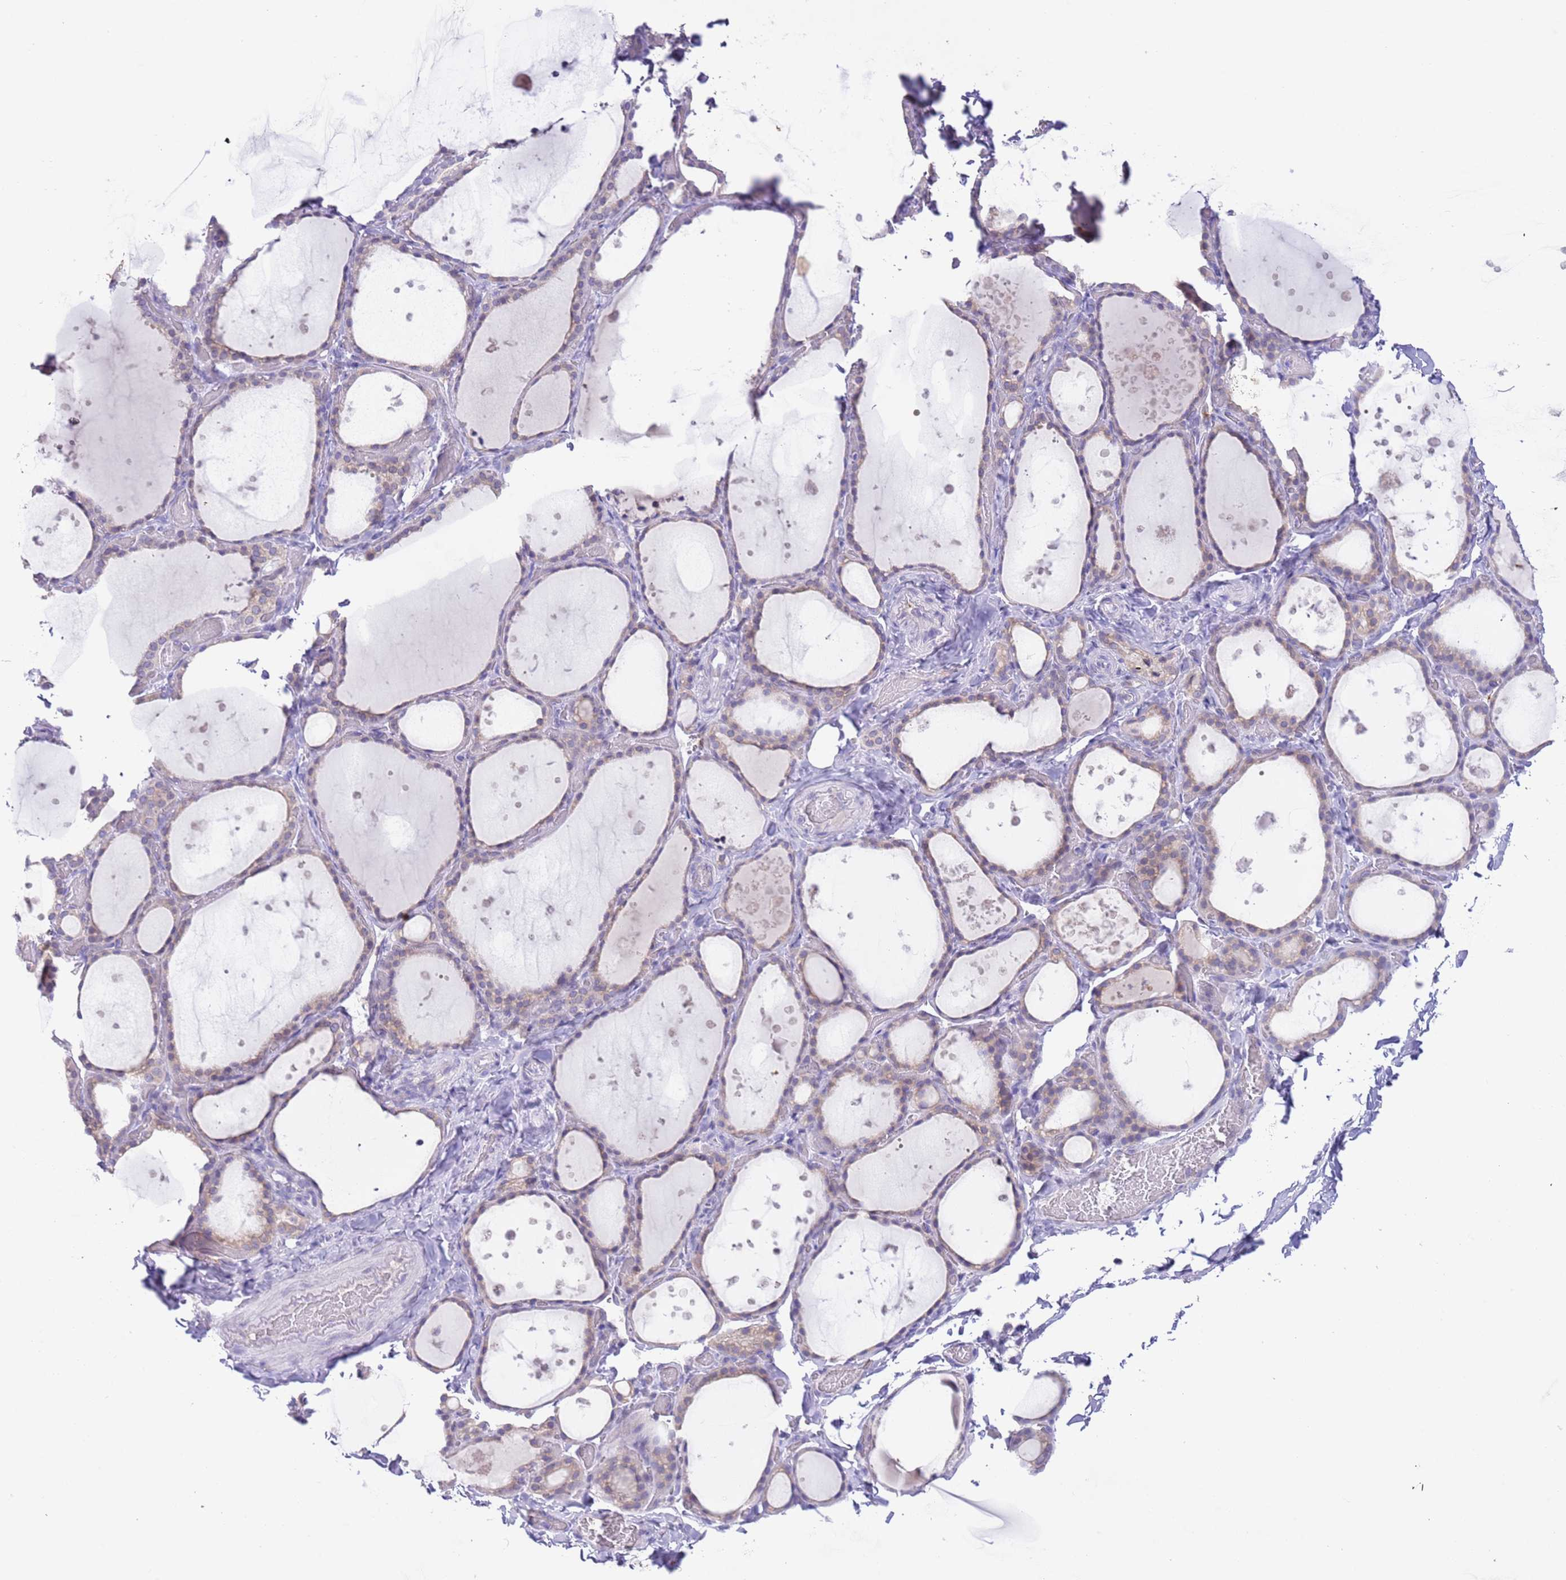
{"staining": {"intensity": "negative", "quantity": "none", "location": "none"}, "tissue": "thyroid gland", "cell_type": "Glandular cells", "image_type": "normal", "snomed": [{"axis": "morphology", "description": "Normal tissue, NOS"}, {"axis": "topography", "description": "Thyroid gland"}], "caption": "Immunohistochemistry (IHC) histopathology image of normal thyroid gland stained for a protein (brown), which exhibits no staining in glandular cells.", "gene": "EBPL", "patient": {"sex": "female", "age": 44}}